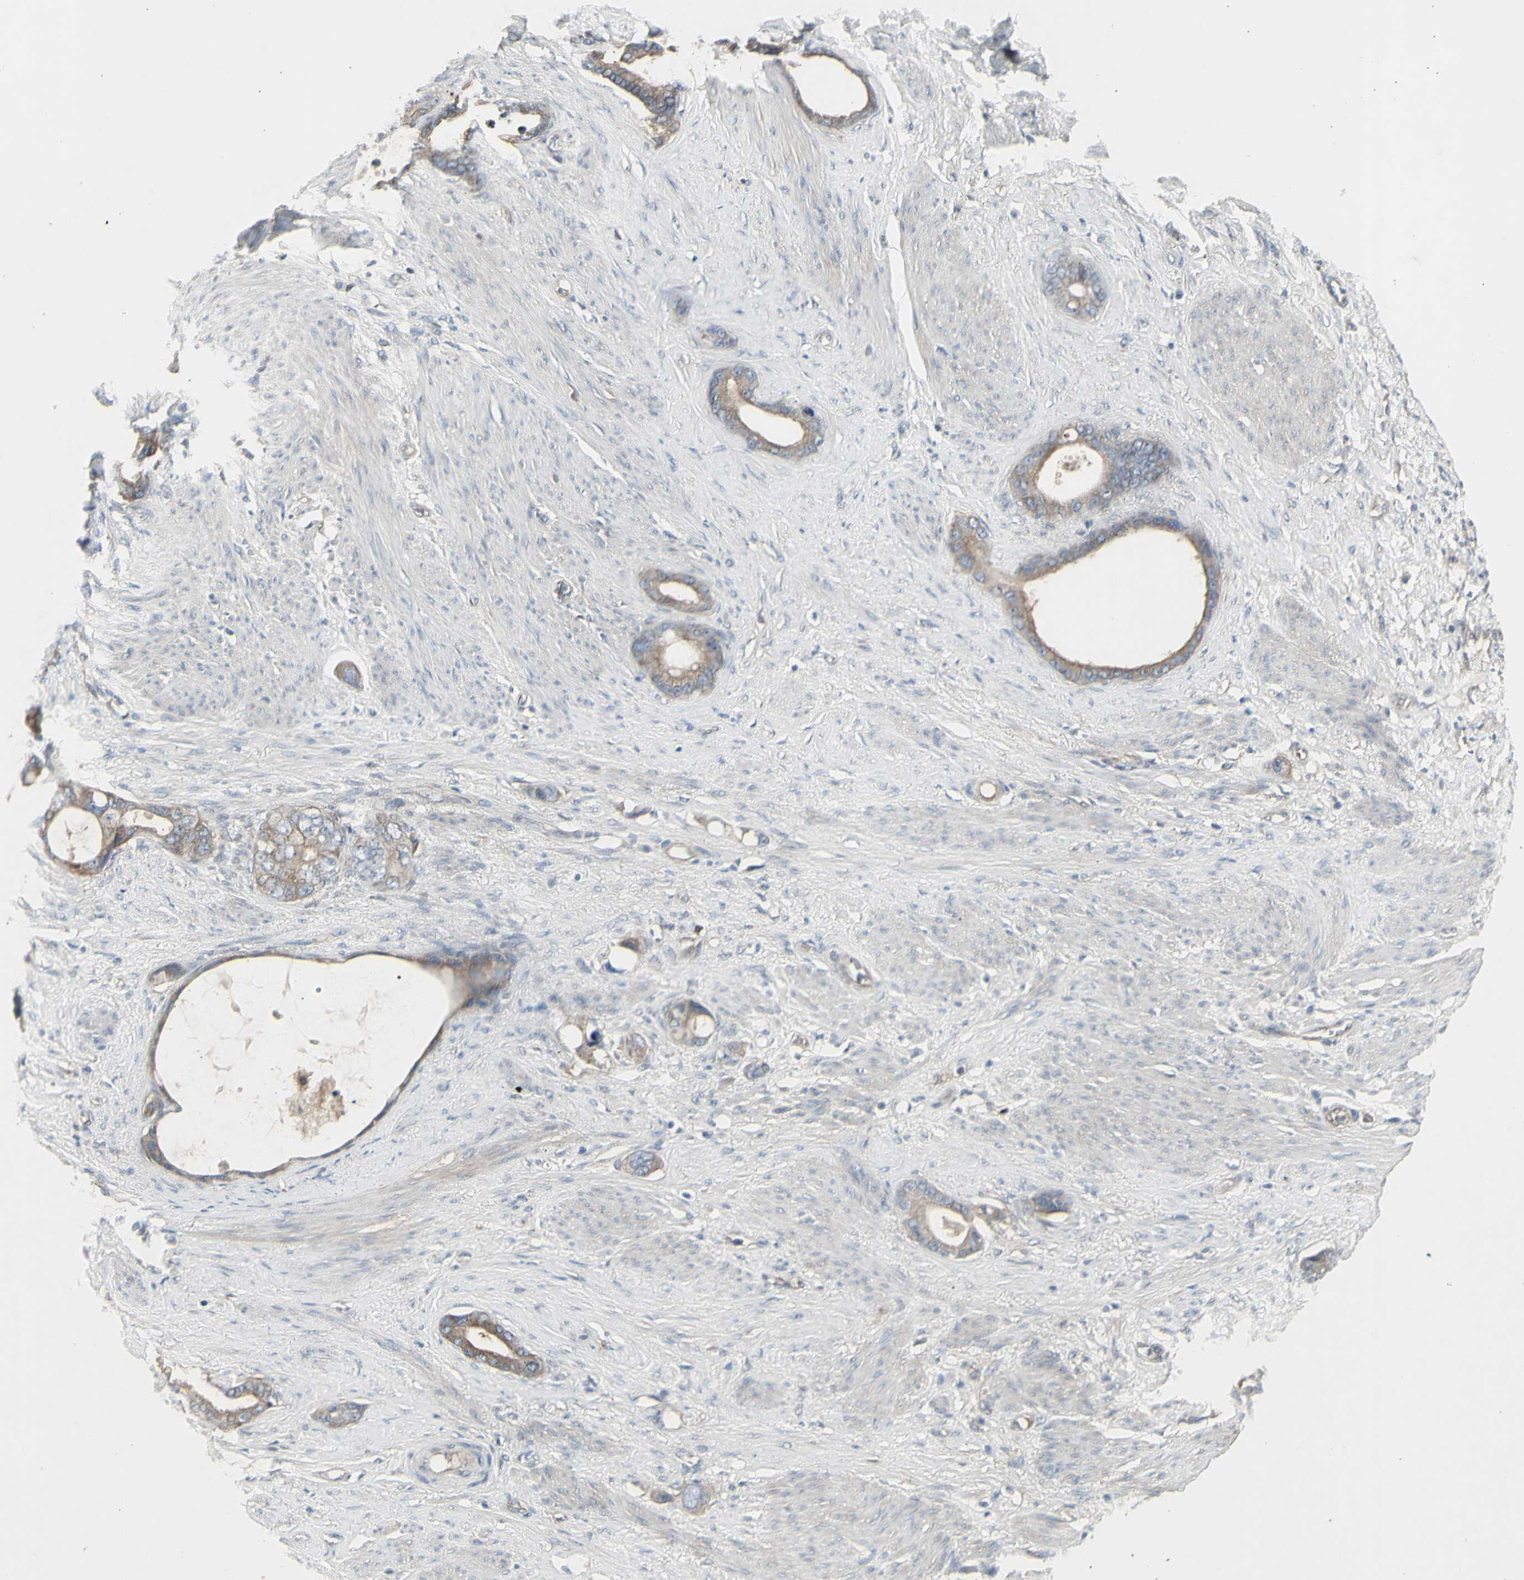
{"staining": {"intensity": "weak", "quantity": ">75%", "location": "cytoplasmic/membranous"}, "tissue": "stomach cancer", "cell_type": "Tumor cells", "image_type": "cancer", "snomed": [{"axis": "morphology", "description": "Adenocarcinoma, NOS"}, {"axis": "topography", "description": "Stomach"}], "caption": "DAB (3,3'-diaminobenzidine) immunohistochemical staining of stomach cancer (adenocarcinoma) shows weak cytoplasmic/membranous protein expression in approximately >75% of tumor cells. The protein of interest is stained brown, and the nuclei are stained in blue (DAB IHC with brightfield microscopy, high magnification).", "gene": "CHURC1-FNTB", "patient": {"sex": "female", "age": 75}}